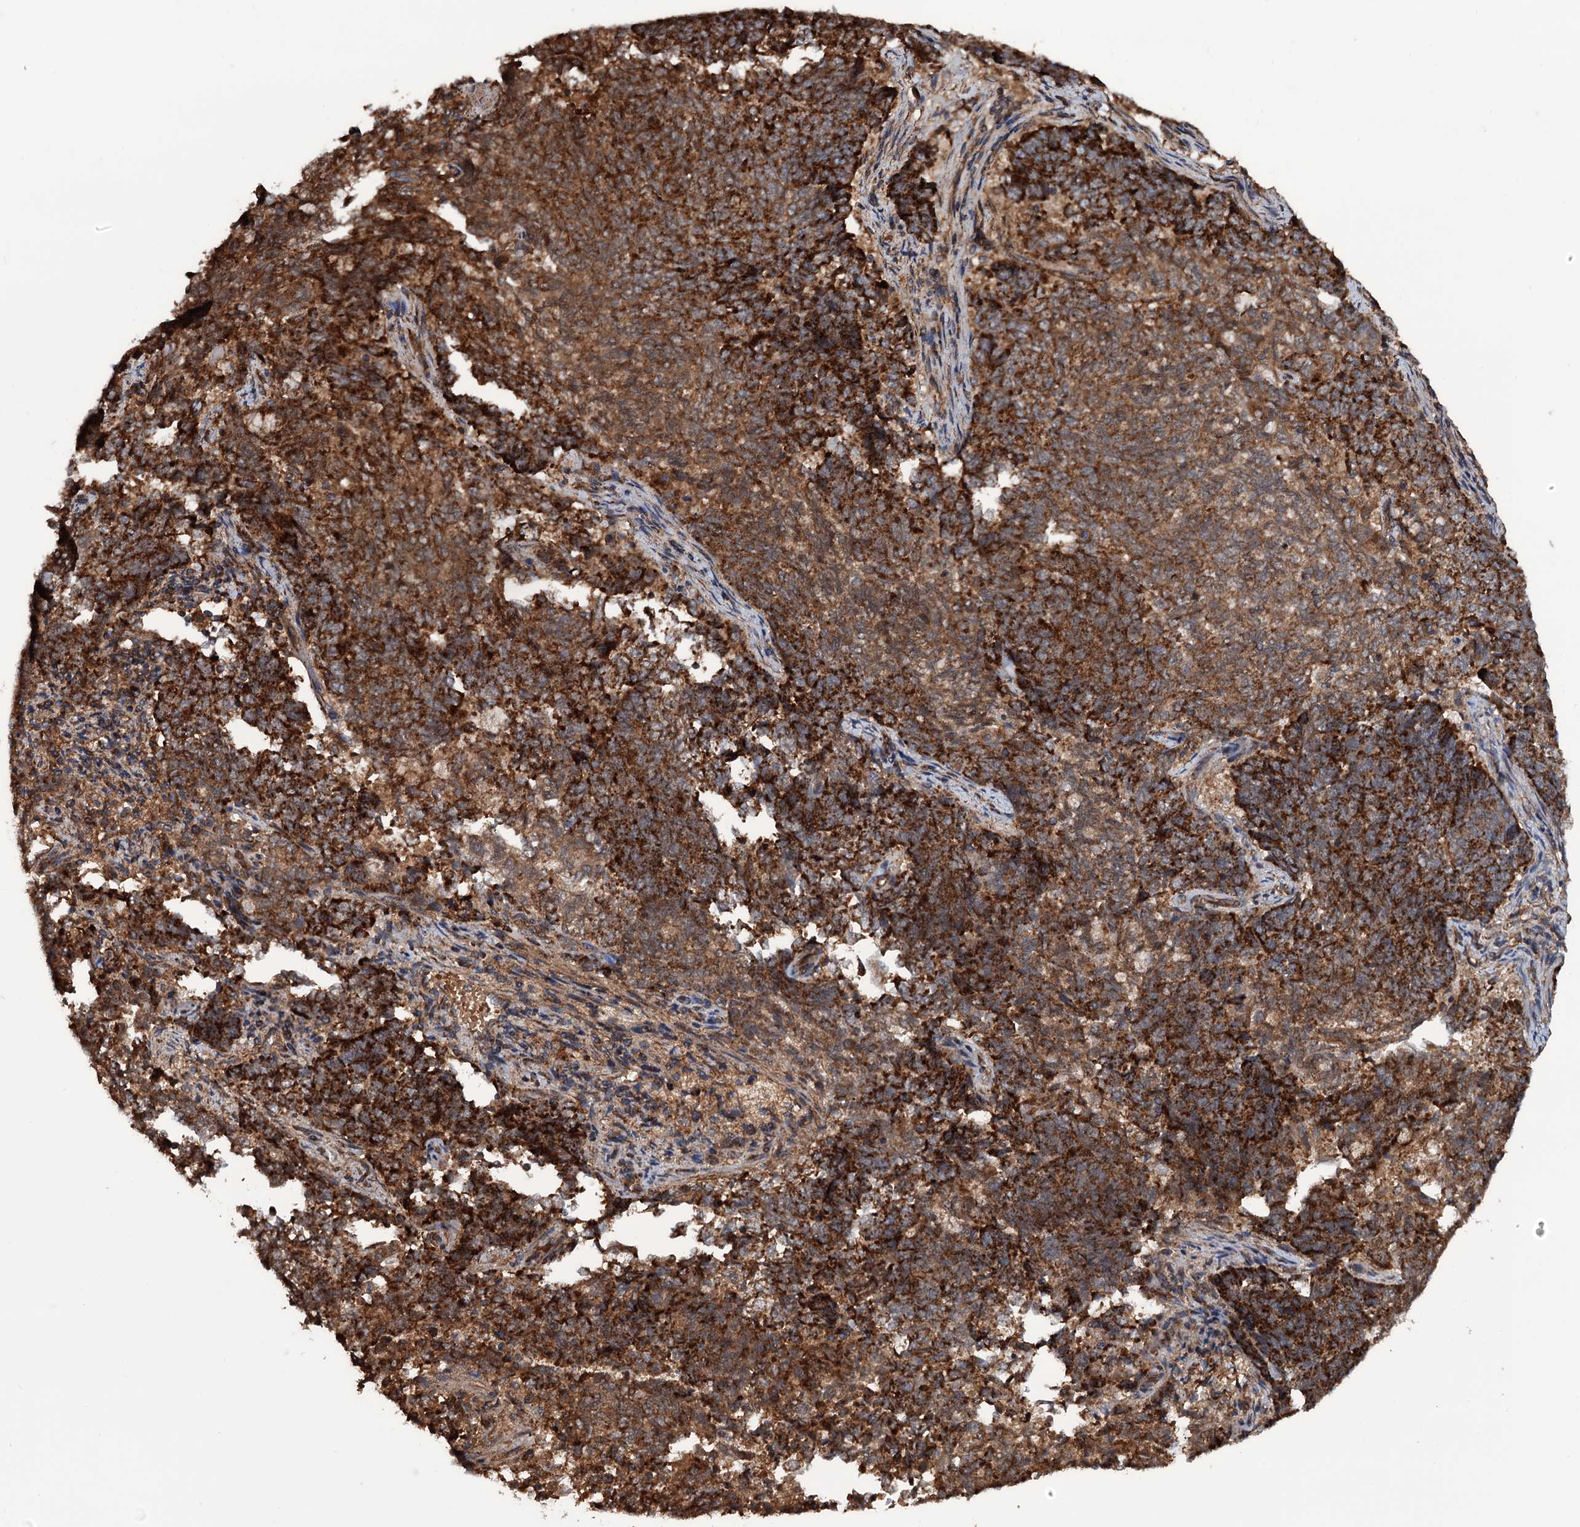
{"staining": {"intensity": "strong", "quantity": ">75%", "location": "cytoplasmic/membranous"}, "tissue": "endometrial cancer", "cell_type": "Tumor cells", "image_type": "cancer", "snomed": [{"axis": "morphology", "description": "Adenocarcinoma, NOS"}, {"axis": "topography", "description": "Endometrium"}], "caption": "The photomicrograph displays staining of endometrial cancer, revealing strong cytoplasmic/membranous protein expression (brown color) within tumor cells.", "gene": "MRPL42", "patient": {"sex": "female", "age": 80}}